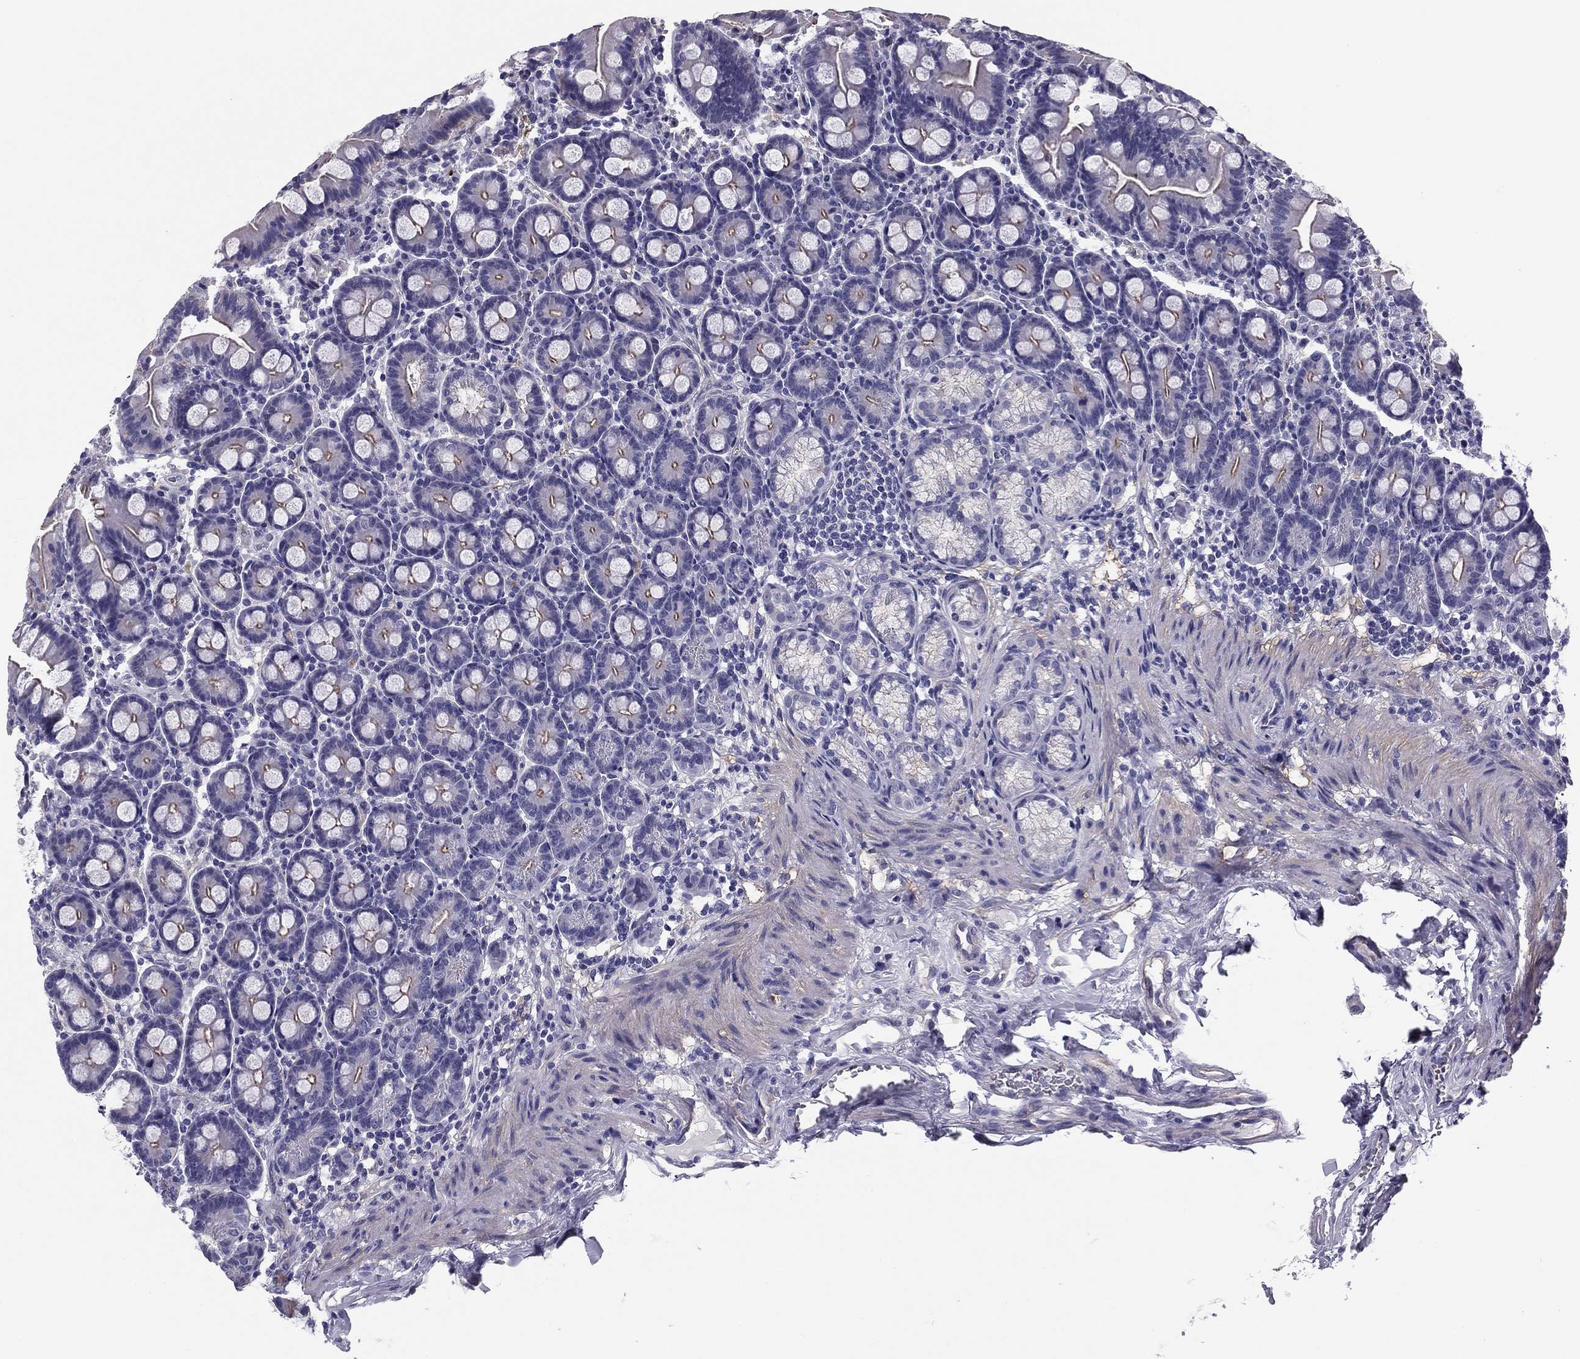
{"staining": {"intensity": "moderate", "quantity": "25%-75%", "location": "cytoplasmic/membranous"}, "tissue": "small intestine", "cell_type": "Glandular cells", "image_type": "normal", "snomed": [{"axis": "morphology", "description": "Normal tissue, NOS"}, {"axis": "topography", "description": "Small intestine"}], "caption": "High-power microscopy captured an immunohistochemistry histopathology image of normal small intestine, revealing moderate cytoplasmic/membranous expression in approximately 25%-75% of glandular cells. The staining was performed using DAB (3,3'-diaminobenzidine), with brown indicating positive protein expression. Nuclei are stained blue with hematoxylin.", "gene": "FLNC", "patient": {"sex": "female", "age": 44}}